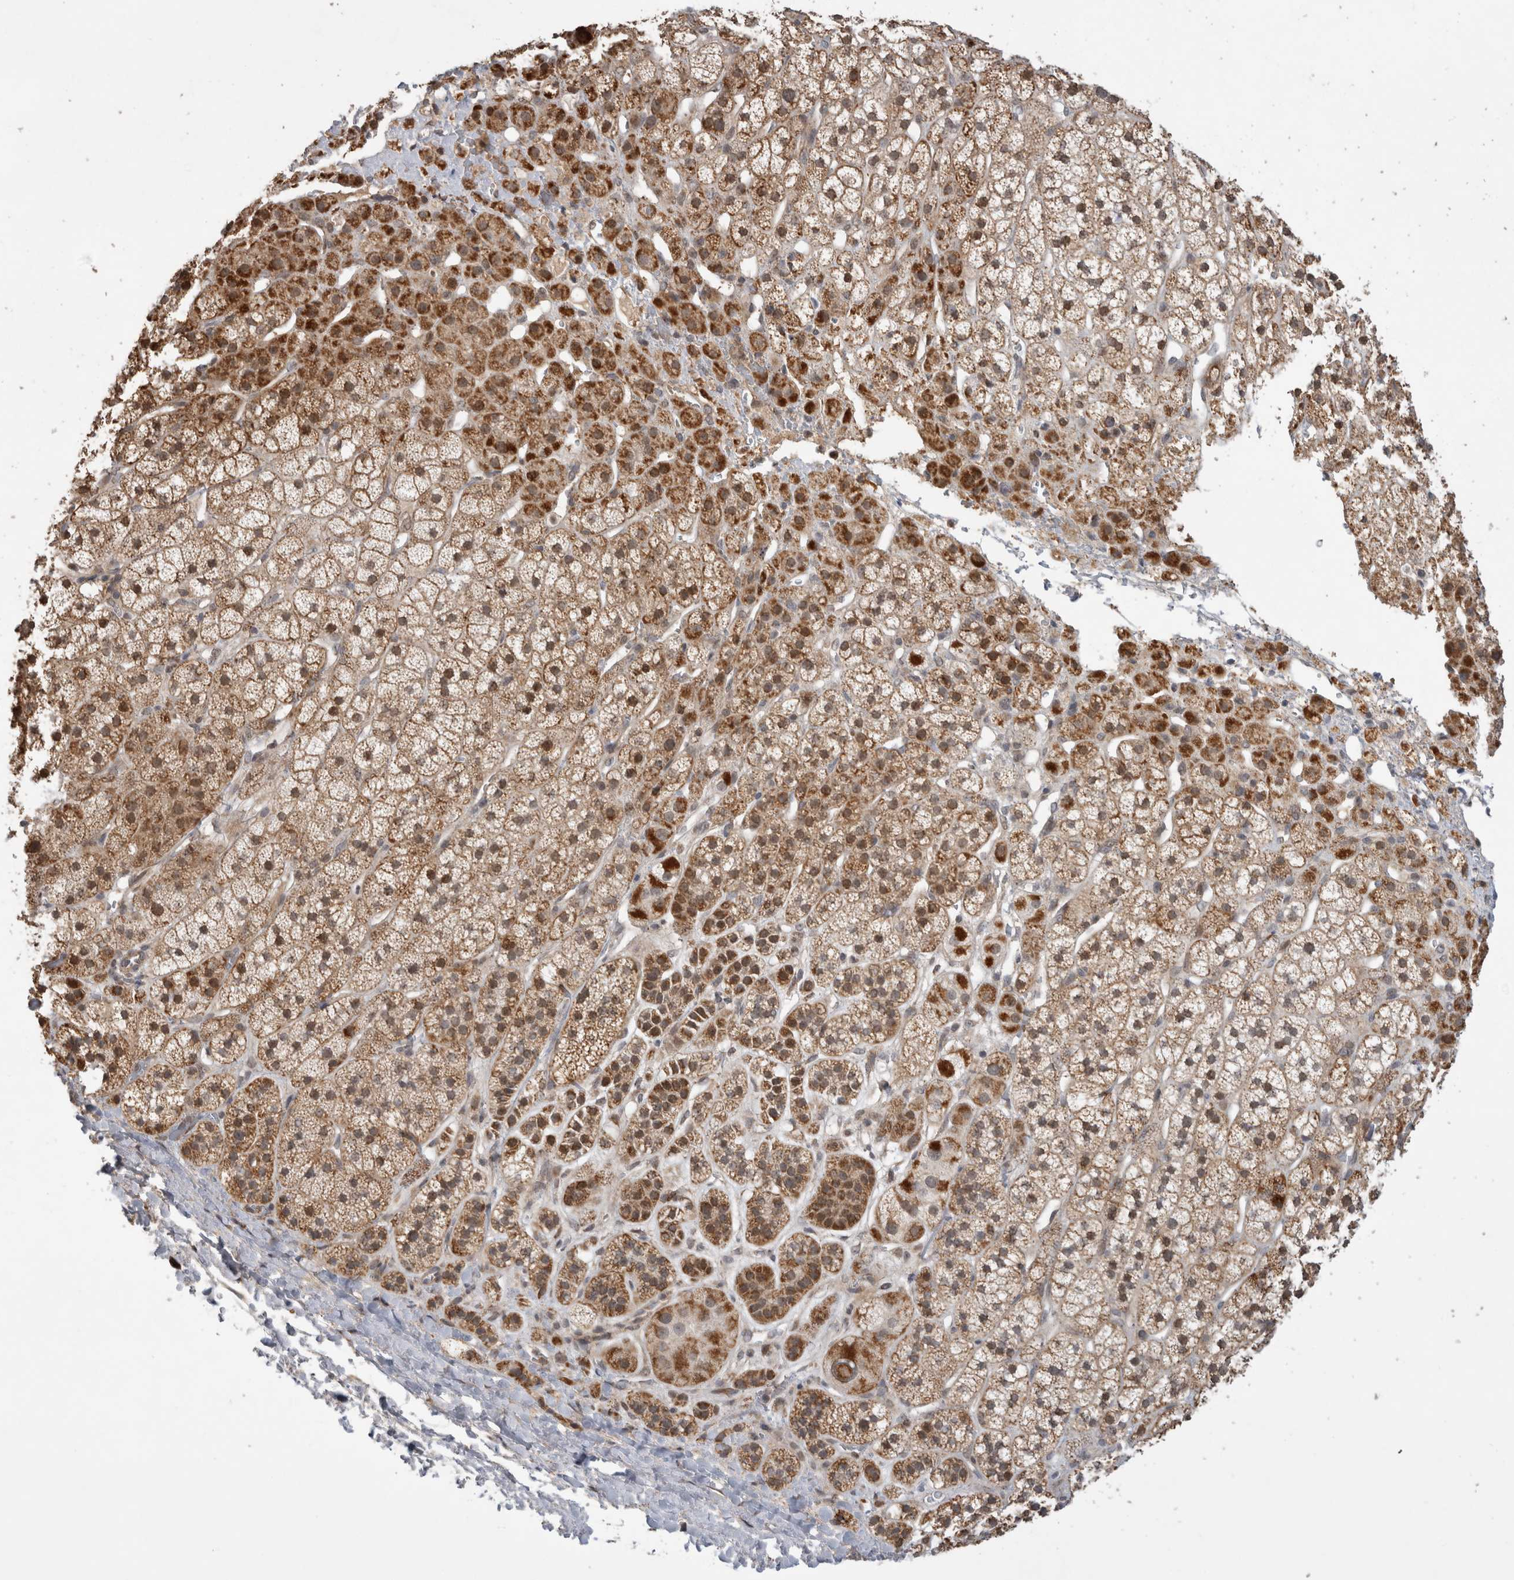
{"staining": {"intensity": "moderate", "quantity": ">75%", "location": "cytoplasmic/membranous"}, "tissue": "adrenal gland", "cell_type": "Glandular cells", "image_type": "normal", "snomed": [{"axis": "morphology", "description": "Normal tissue, NOS"}, {"axis": "topography", "description": "Adrenal gland"}], "caption": "Glandular cells demonstrate moderate cytoplasmic/membranous staining in about >75% of cells in normal adrenal gland.", "gene": "KCNIP1", "patient": {"sex": "male", "age": 56}}